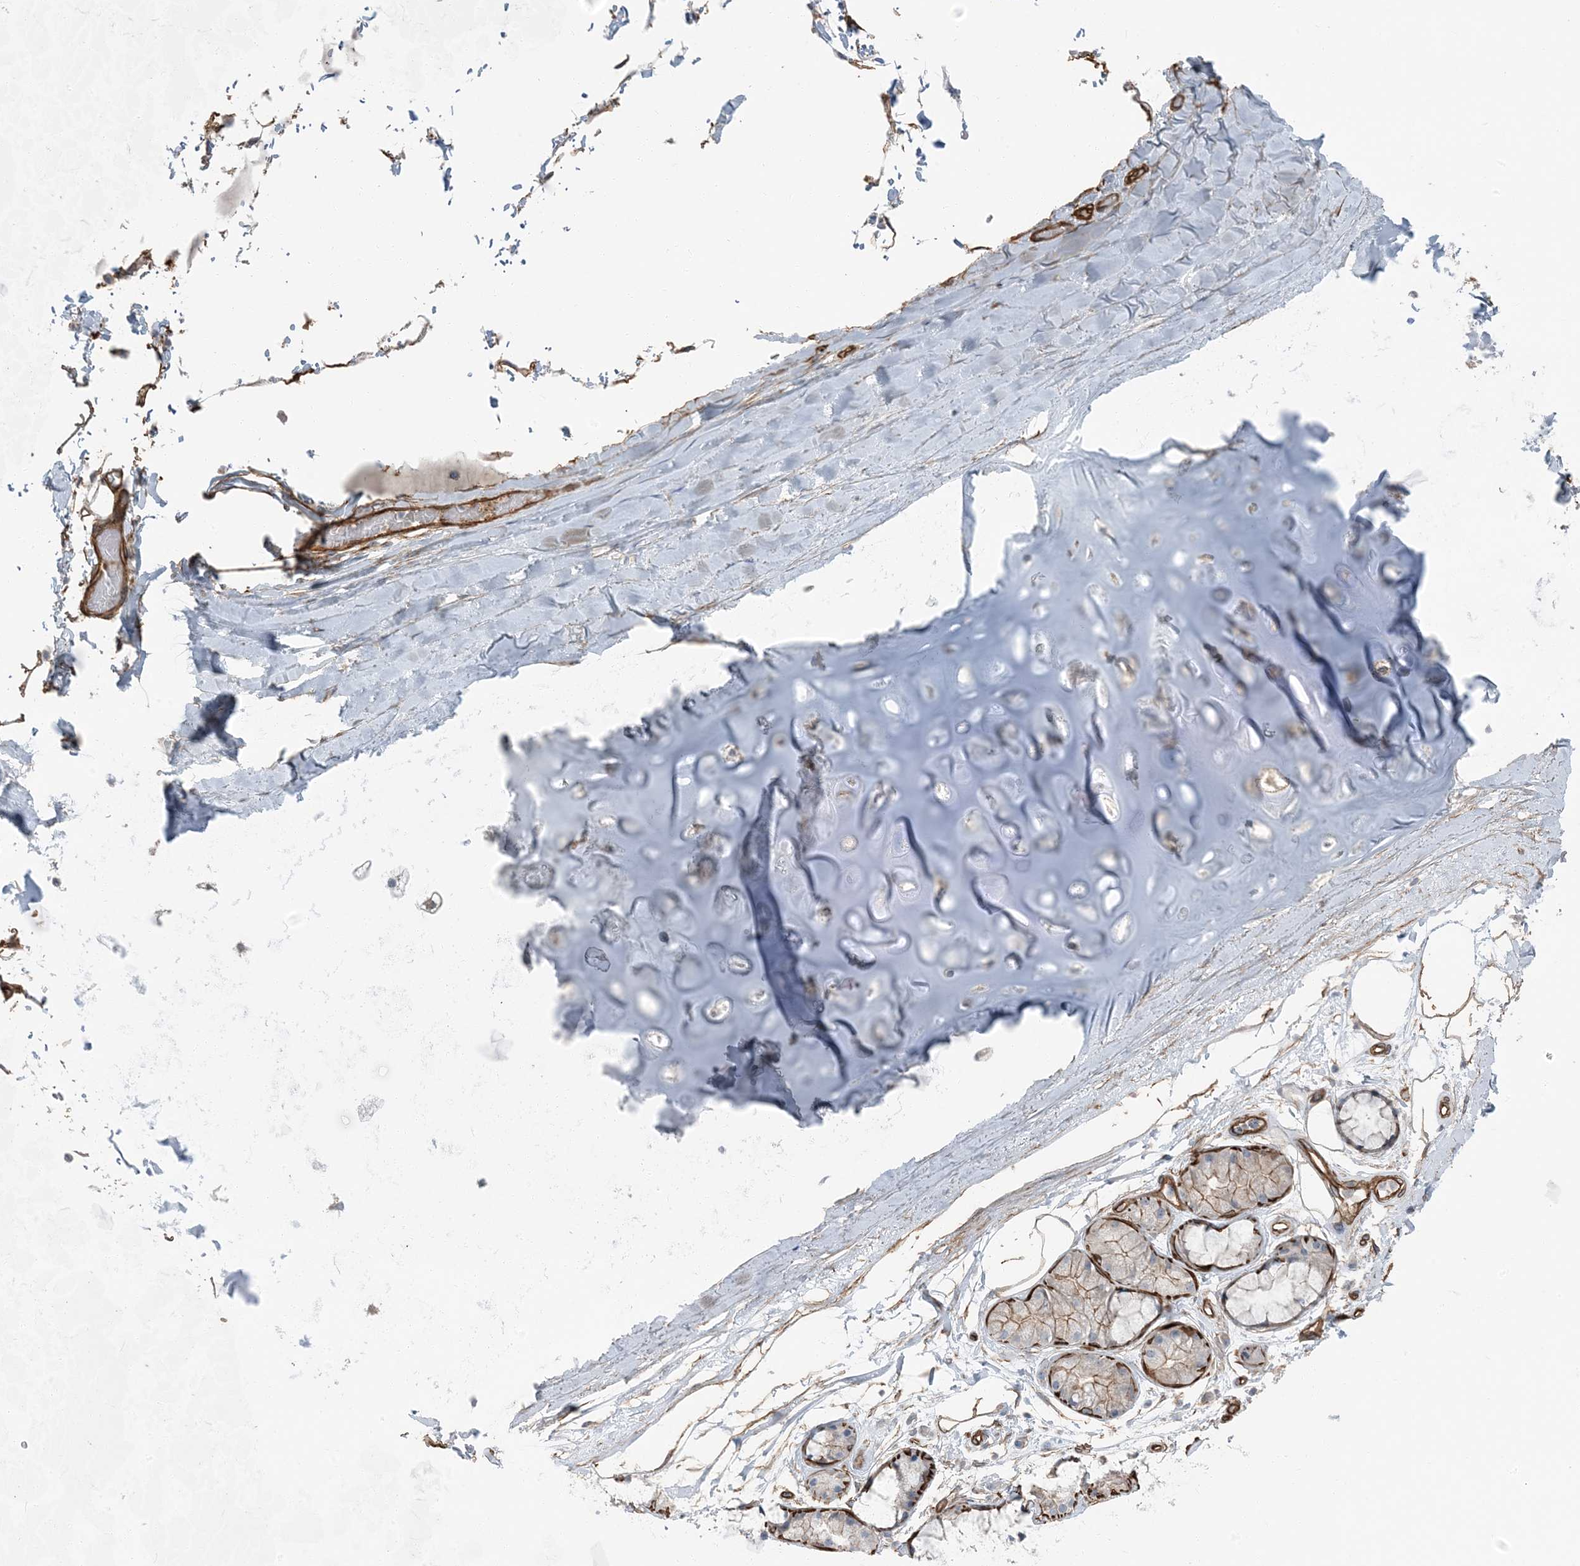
{"staining": {"intensity": "moderate", "quantity": ">75%", "location": "cytoplasmic/membranous"}, "tissue": "adipose tissue", "cell_type": "Adipocytes", "image_type": "normal", "snomed": [{"axis": "morphology", "description": "Normal tissue, NOS"}, {"axis": "topography", "description": "Bronchus"}], "caption": "Immunohistochemical staining of unremarkable adipose tissue displays moderate cytoplasmic/membranous protein positivity in about >75% of adipocytes. Immunohistochemistry (ihc) stains the protein of interest in brown and the nuclei are stained blue.", "gene": "ZFP90", "patient": {"sex": "male", "age": 66}}